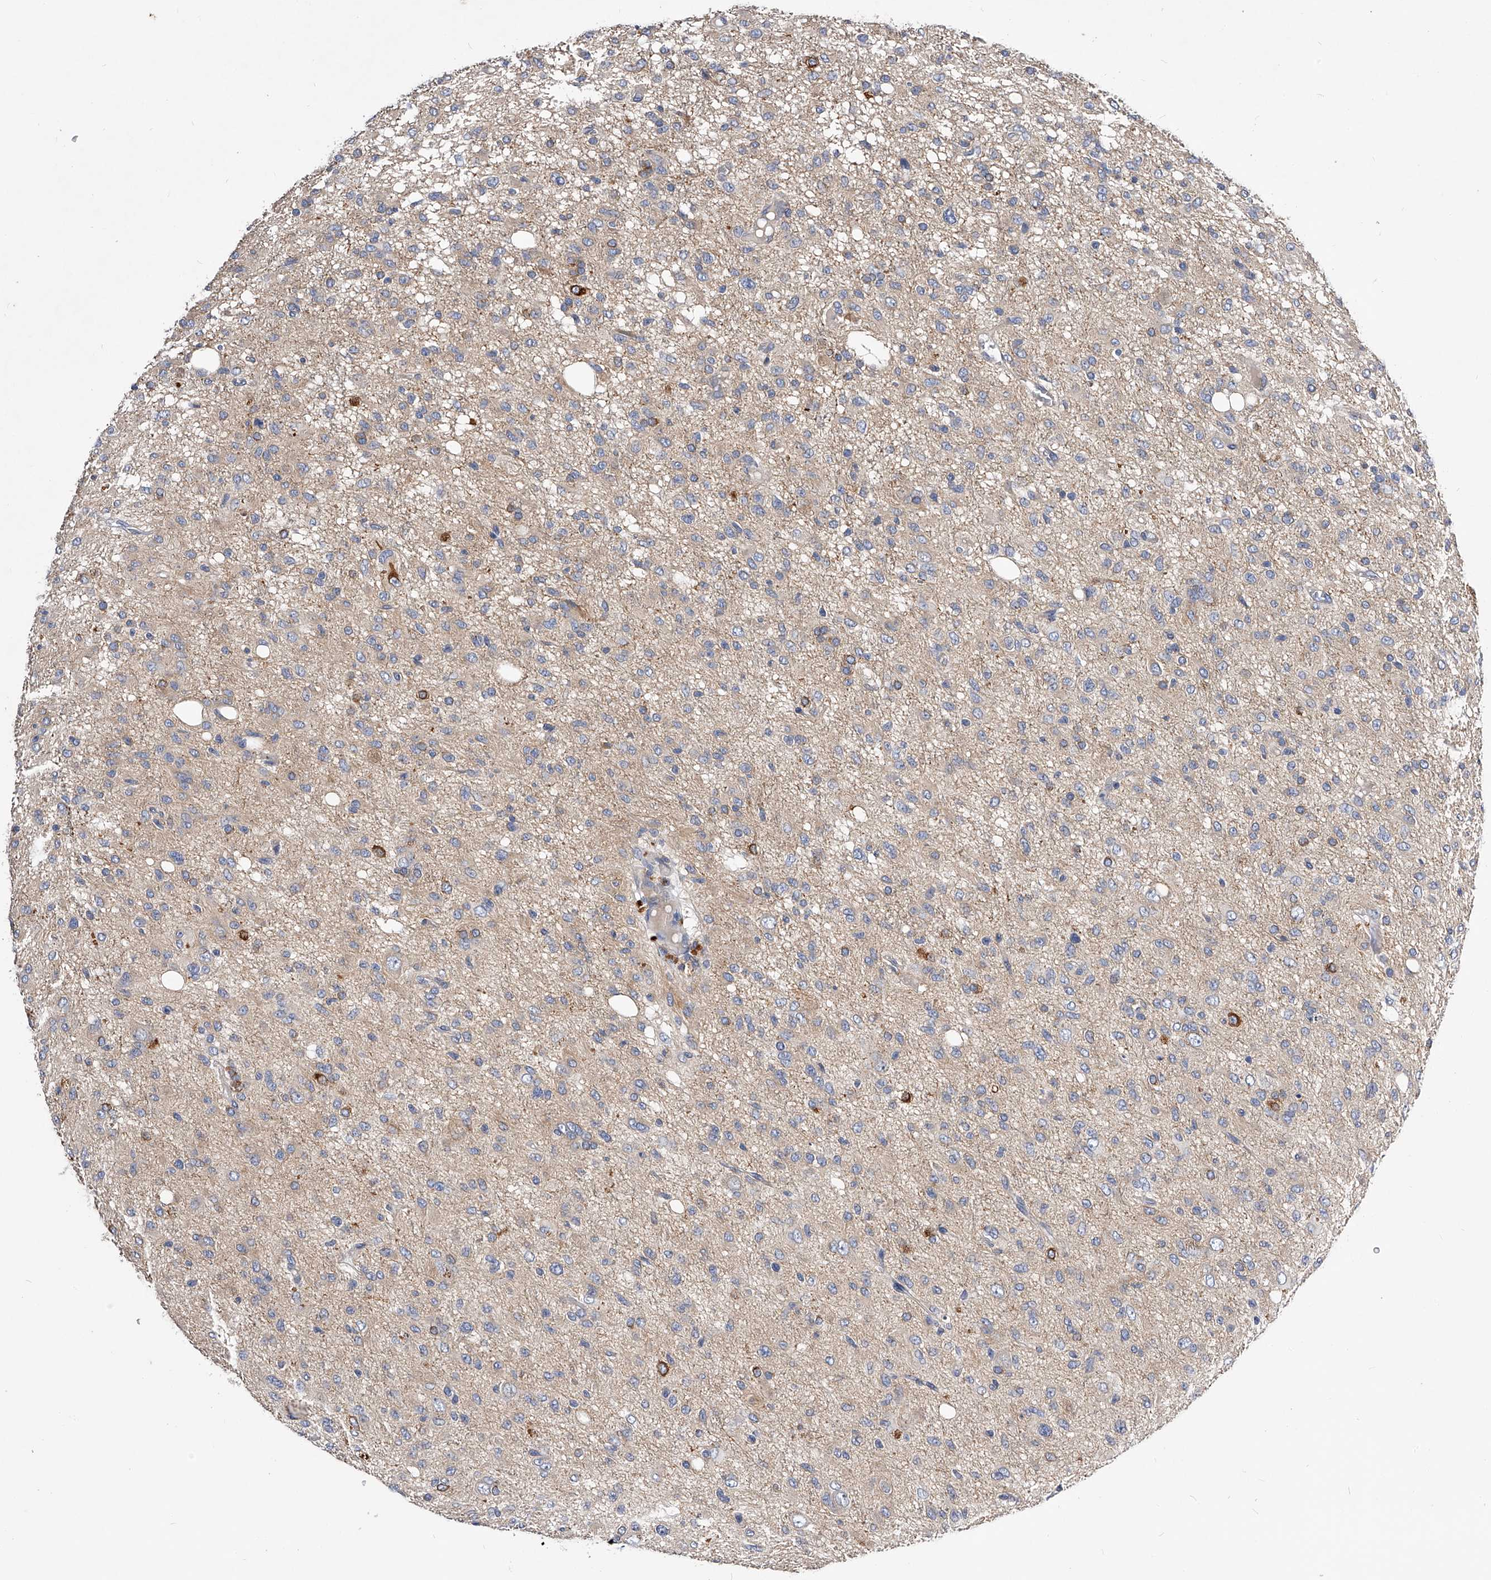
{"staining": {"intensity": "negative", "quantity": "none", "location": "none"}, "tissue": "glioma", "cell_type": "Tumor cells", "image_type": "cancer", "snomed": [{"axis": "morphology", "description": "Glioma, malignant, High grade"}, {"axis": "topography", "description": "Brain"}], "caption": "Glioma stained for a protein using immunohistochemistry exhibits no staining tumor cells.", "gene": "ARL4C", "patient": {"sex": "female", "age": 59}}